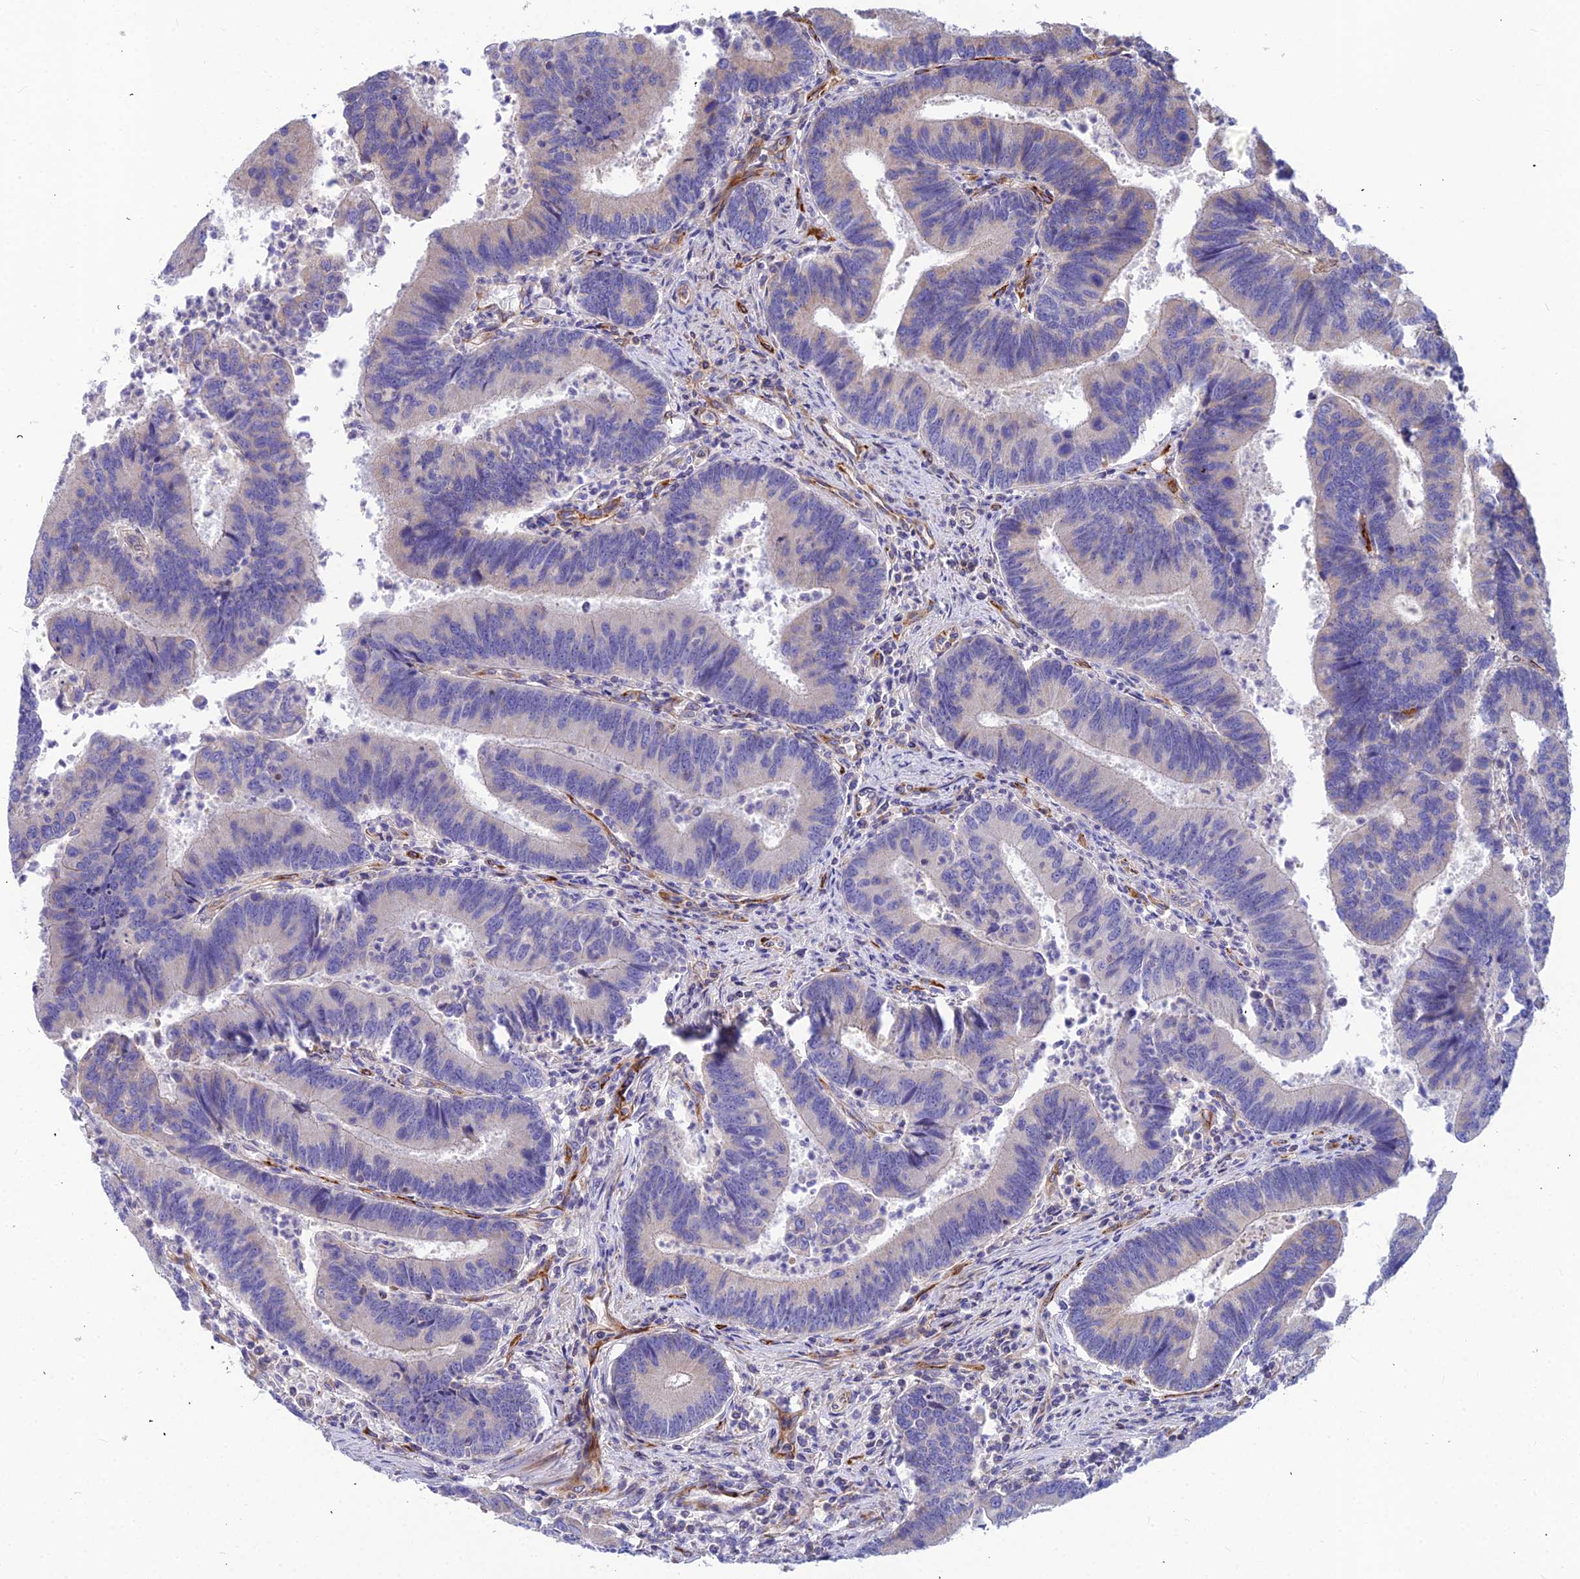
{"staining": {"intensity": "negative", "quantity": "none", "location": "none"}, "tissue": "colorectal cancer", "cell_type": "Tumor cells", "image_type": "cancer", "snomed": [{"axis": "morphology", "description": "Adenocarcinoma, NOS"}, {"axis": "topography", "description": "Colon"}], "caption": "Adenocarcinoma (colorectal) was stained to show a protein in brown. There is no significant staining in tumor cells.", "gene": "ASPHD1", "patient": {"sex": "female", "age": 67}}